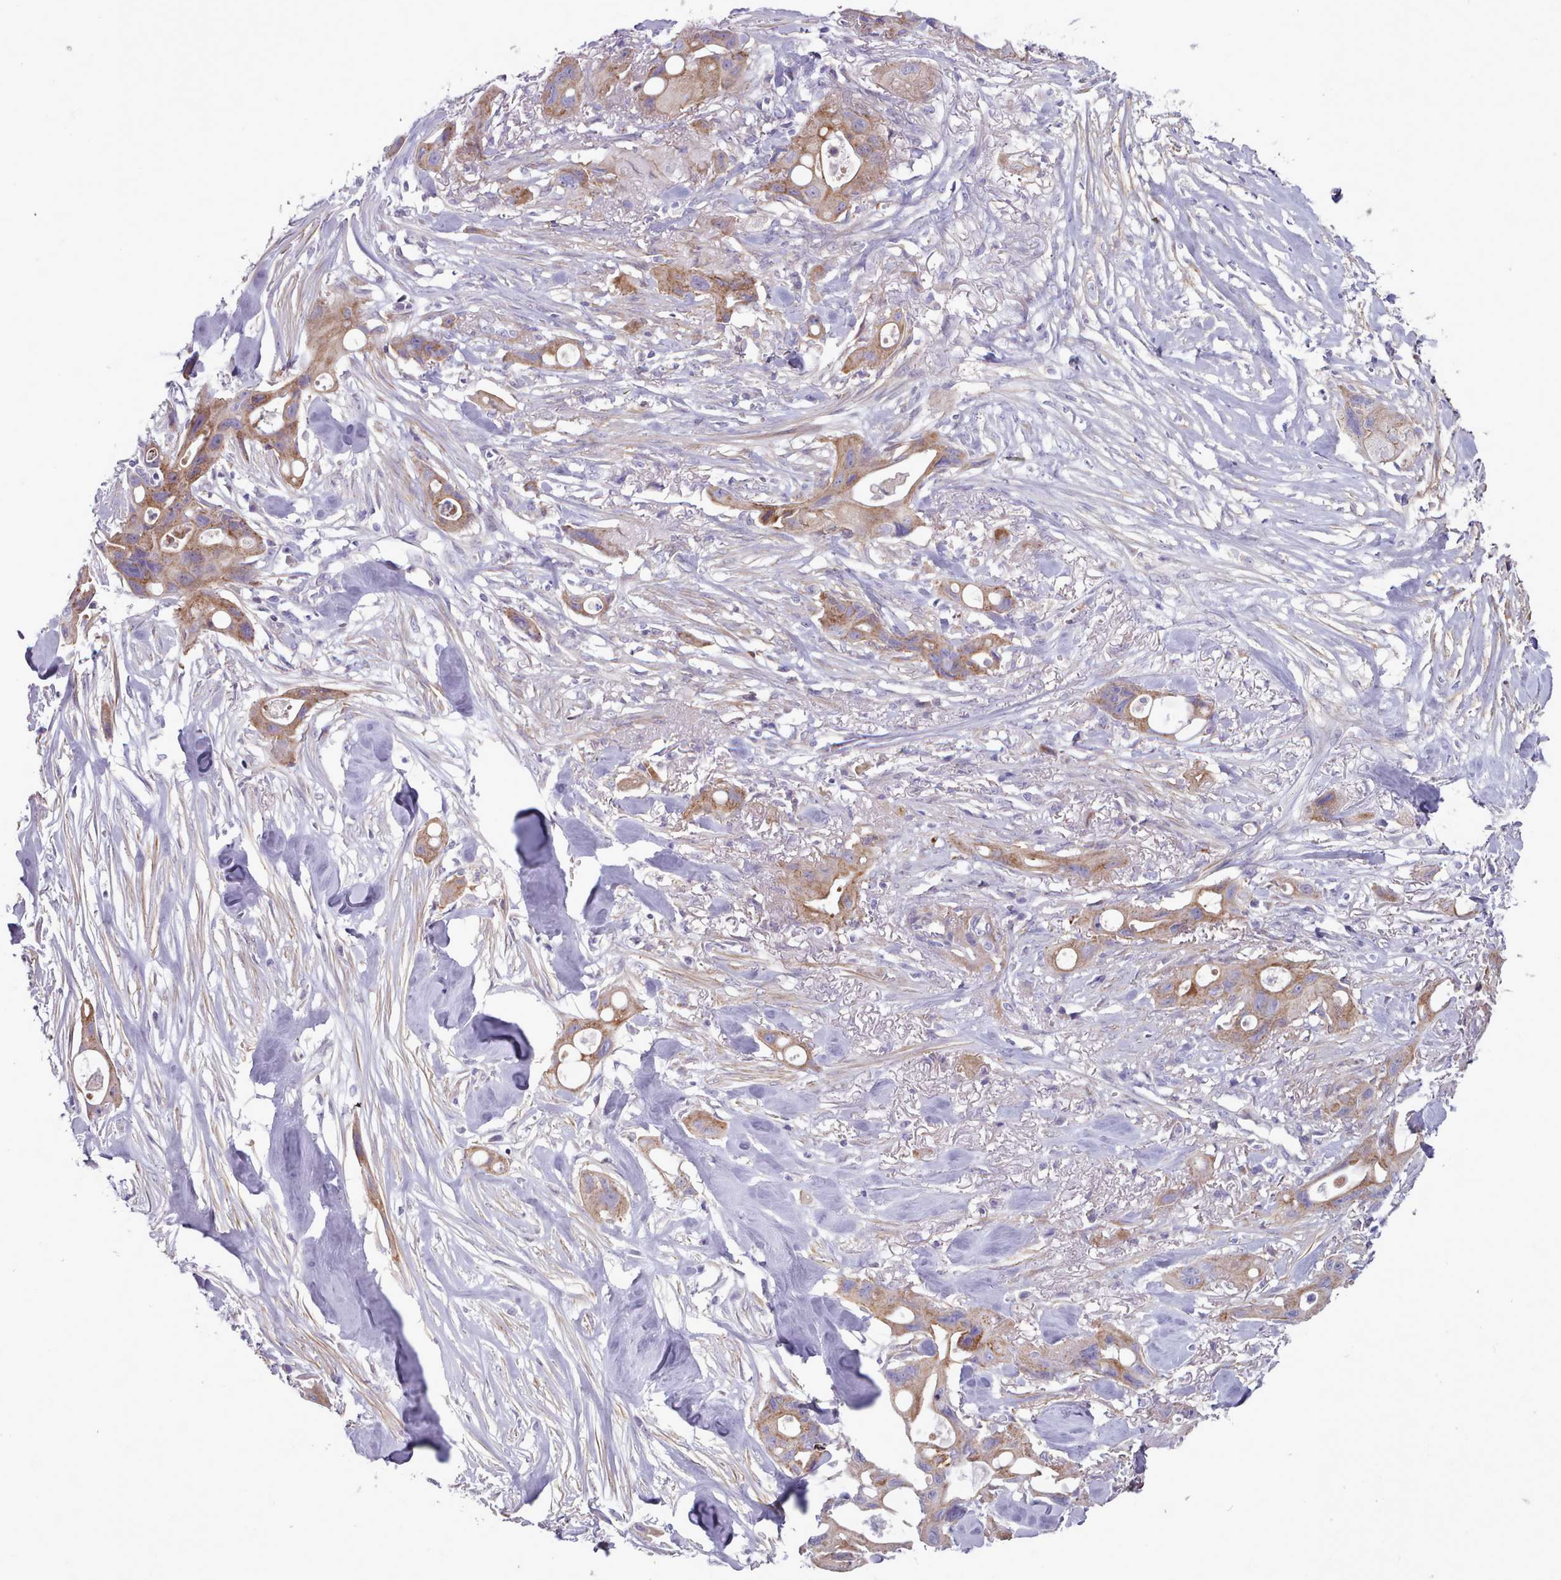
{"staining": {"intensity": "moderate", "quantity": "25%-75%", "location": "cytoplasmic/membranous"}, "tissue": "ovarian cancer", "cell_type": "Tumor cells", "image_type": "cancer", "snomed": [{"axis": "morphology", "description": "Cystadenocarcinoma, mucinous, NOS"}, {"axis": "topography", "description": "Ovary"}], "caption": "Immunohistochemistry (IHC) of ovarian cancer exhibits medium levels of moderate cytoplasmic/membranous expression in about 25%-75% of tumor cells. The protein is shown in brown color, while the nuclei are stained blue.", "gene": "TENT4B", "patient": {"sex": "female", "age": 70}}